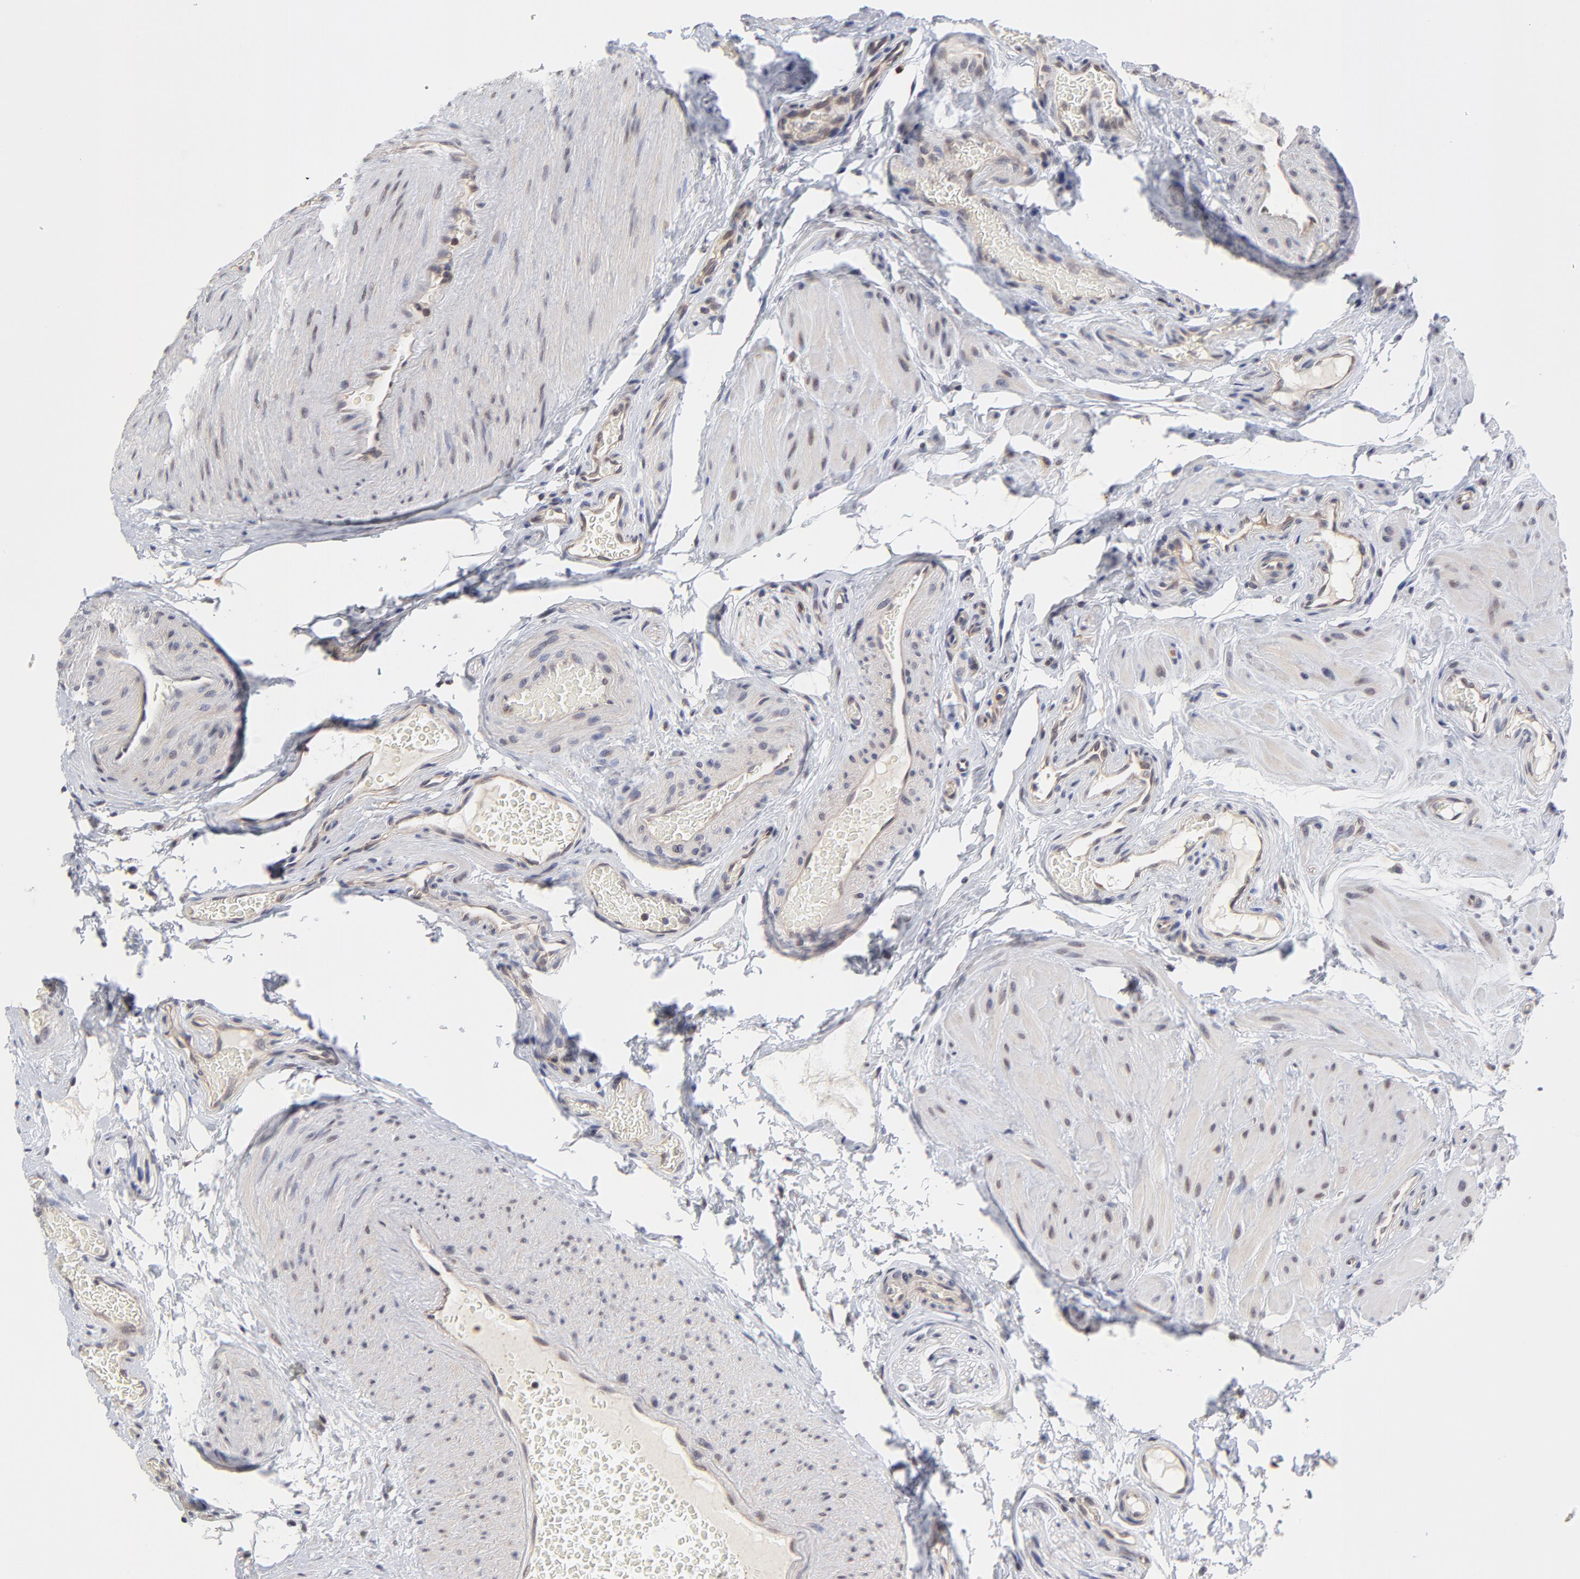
{"staining": {"intensity": "weak", "quantity": ">75%", "location": "cytoplasmic/membranous"}, "tissue": "epididymis", "cell_type": "Glandular cells", "image_type": "normal", "snomed": [{"axis": "morphology", "description": "Normal tissue, NOS"}, {"axis": "topography", "description": "Testis"}, {"axis": "topography", "description": "Epididymis"}], "caption": "The immunohistochemical stain shows weak cytoplasmic/membranous positivity in glandular cells of normal epididymis. The staining was performed using DAB (3,3'-diaminobenzidine) to visualize the protein expression in brown, while the nuclei were stained in blue with hematoxylin (Magnification: 20x).", "gene": "ZNF157", "patient": {"sex": "male", "age": 36}}